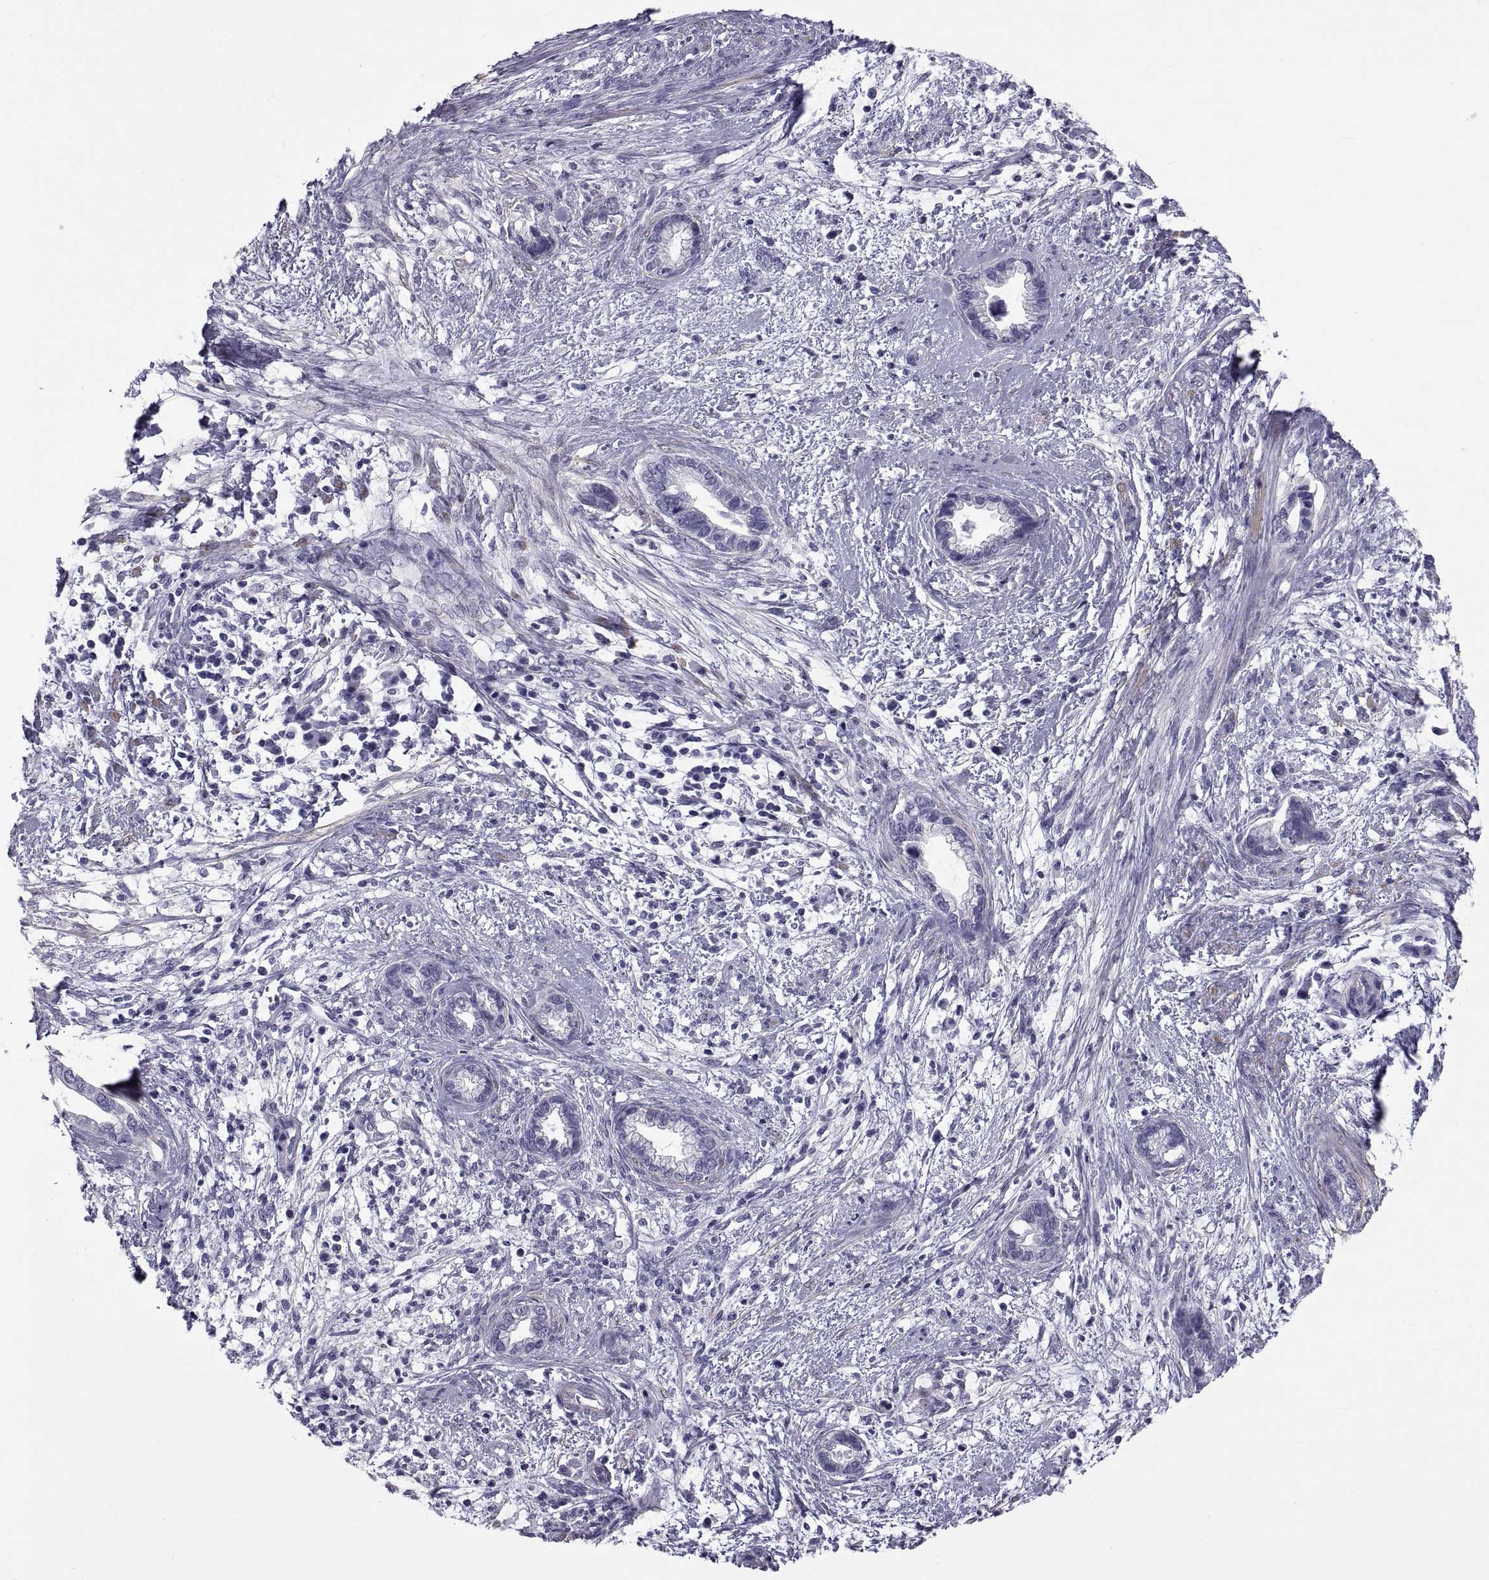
{"staining": {"intensity": "negative", "quantity": "none", "location": "none"}, "tissue": "cervical cancer", "cell_type": "Tumor cells", "image_type": "cancer", "snomed": [{"axis": "morphology", "description": "Adenocarcinoma, NOS"}, {"axis": "topography", "description": "Cervix"}], "caption": "IHC micrograph of human cervical adenocarcinoma stained for a protein (brown), which exhibits no expression in tumor cells.", "gene": "MAGEB1", "patient": {"sex": "female", "age": 62}}